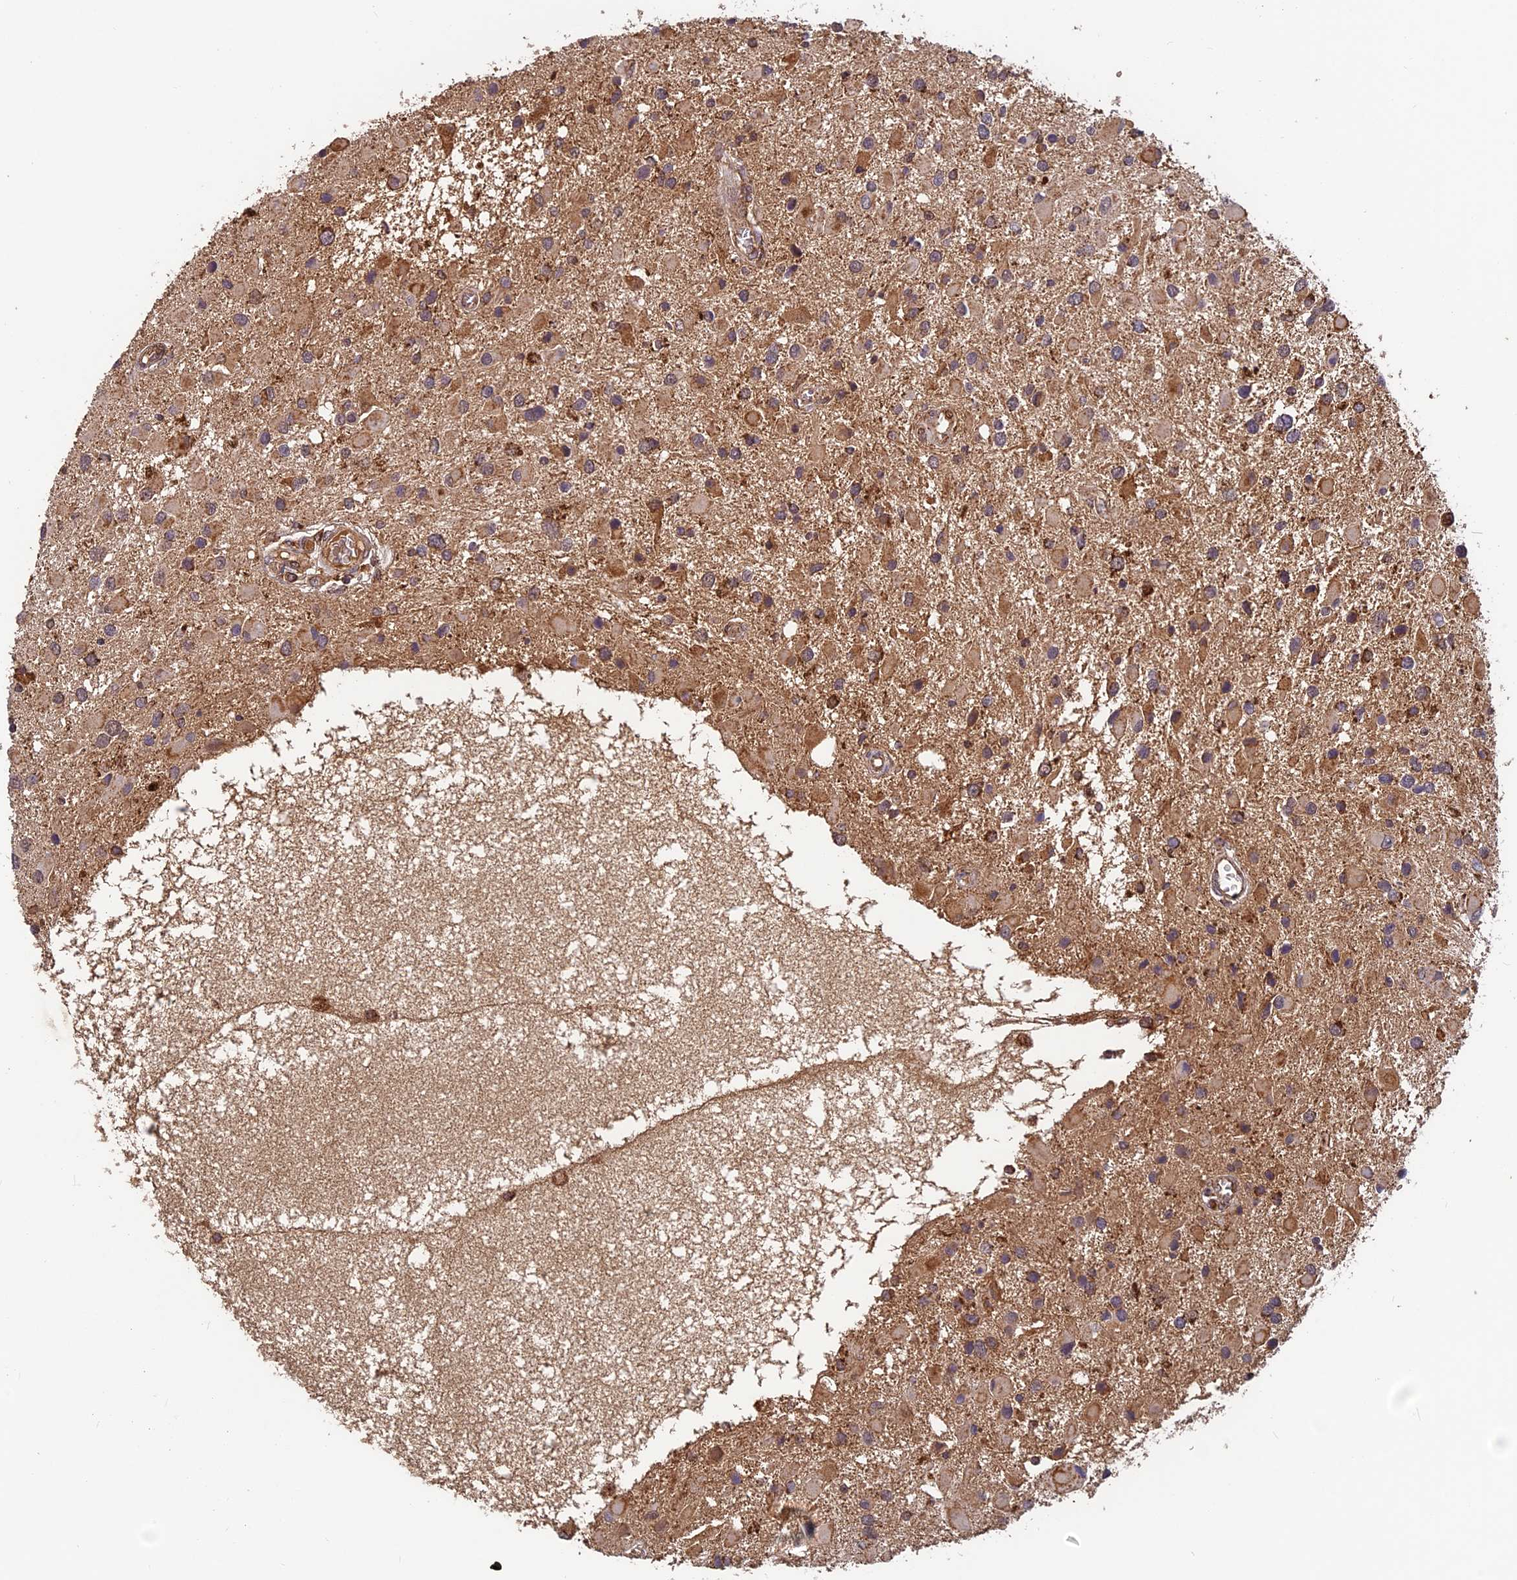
{"staining": {"intensity": "moderate", "quantity": ">75%", "location": "cytoplasmic/membranous"}, "tissue": "glioma", "cell_type": "Tumor cells", "image_type": "cancer", "snomed": [{"axis": "morphology", "description": "Glioma, malignant, High grade"}, {"axis": "topography", "description": "Brain"}], "caption": "Human high-grade glioma (malignant) stained with a protein marker reveals moderate staining in tumor cells.", "gene": "CCDC15", "patient": {"sex": "male", "age": 53}}